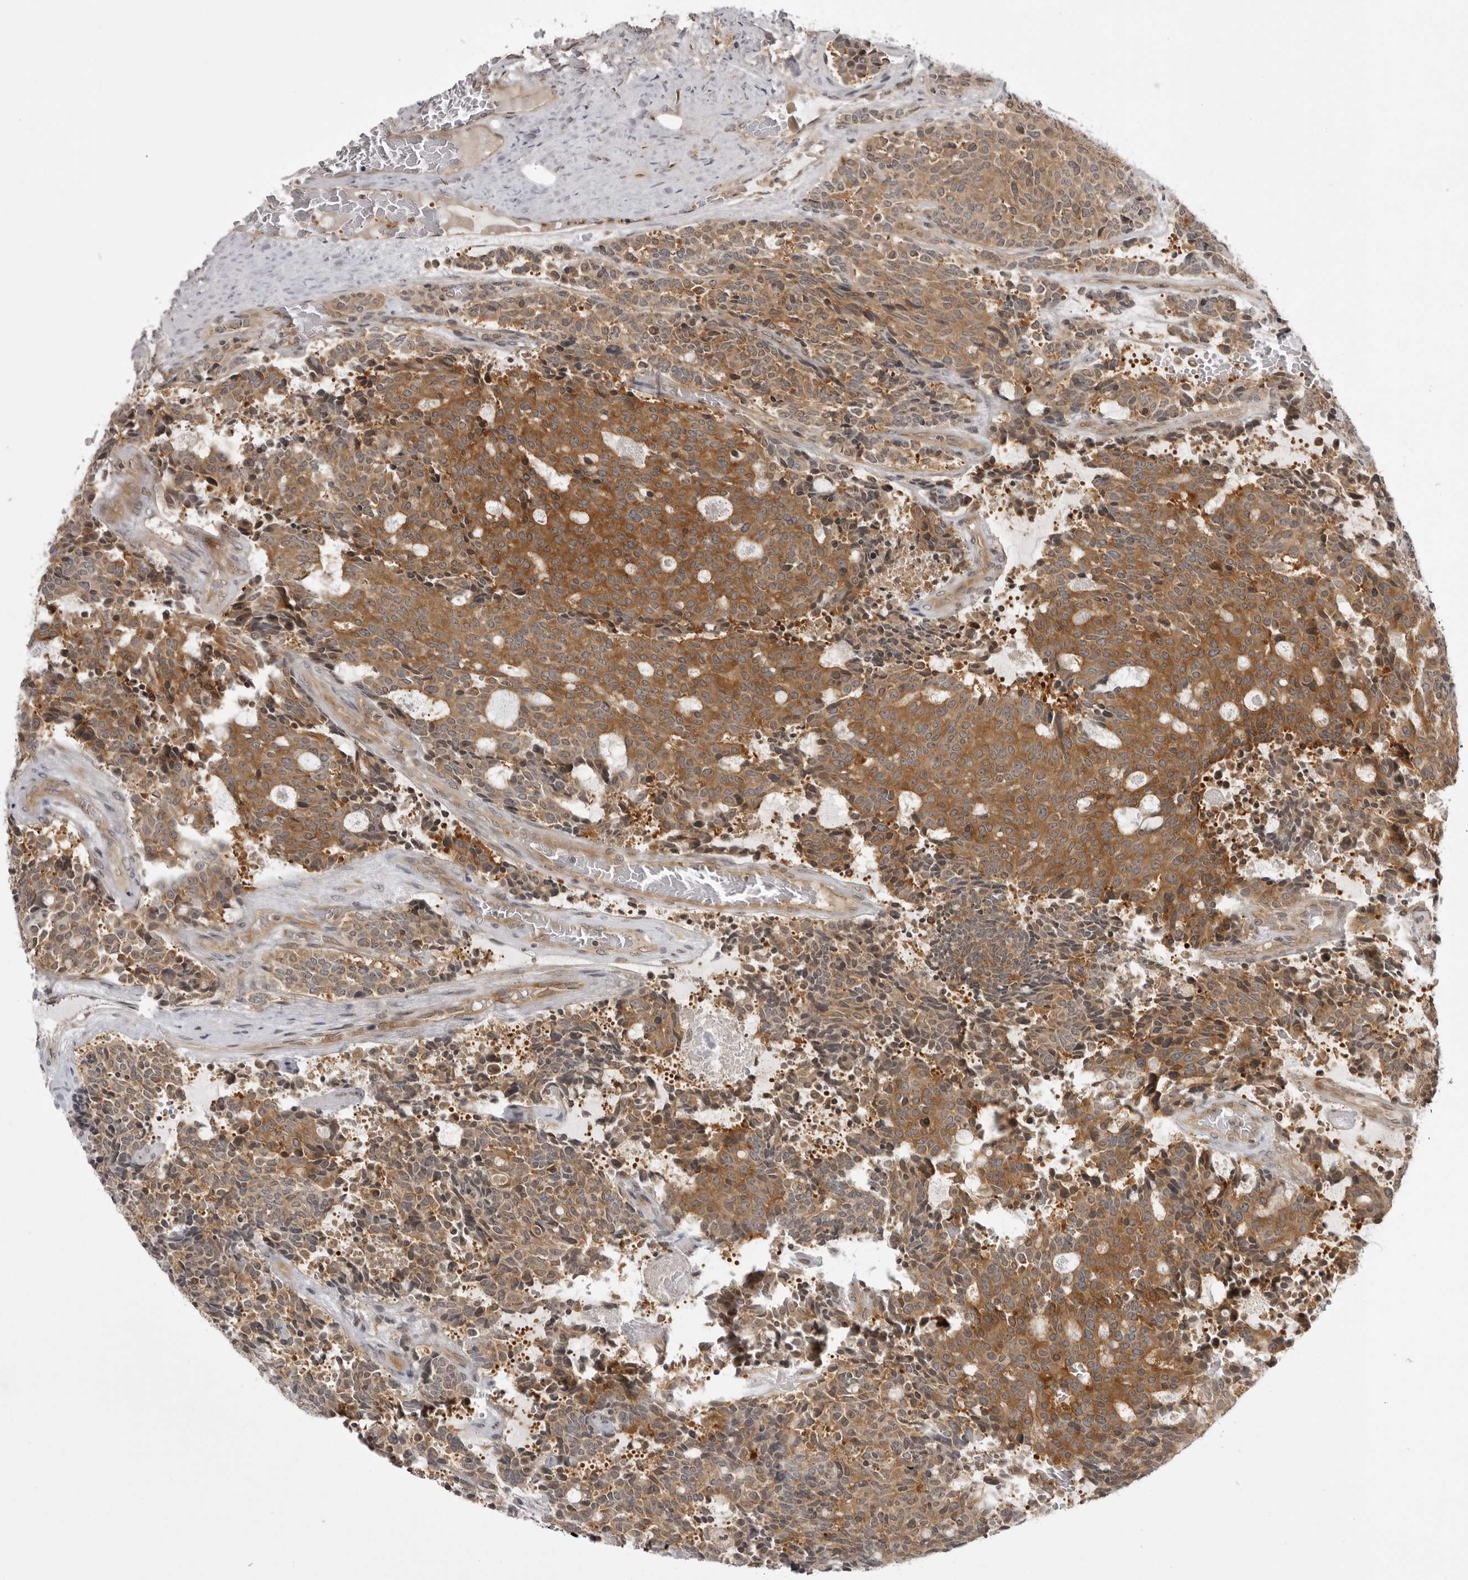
{"staining": {"intensity": "moderate", "quantity": ">75%", "location": "cytoplasmic/membranous"}, "tissue": "carcinoid", "cell_type": "Tumor cells", "image_type": "cancer", "snomed": [{"axis": "morphology", "description": "Carcinoid, malignant, NOS"}, {"axis": "topography", "description": "Pancreas"}], "caption": "DAB (3,3'-diaminobenzidine) immunohistochemical staining of carcinoid demonstrates moderate cytoplasmic/membranous protein positivity in approximately >75% of tumor cells.", "gene": "USP43", "patient": {"sex": "female", "age": 54}}